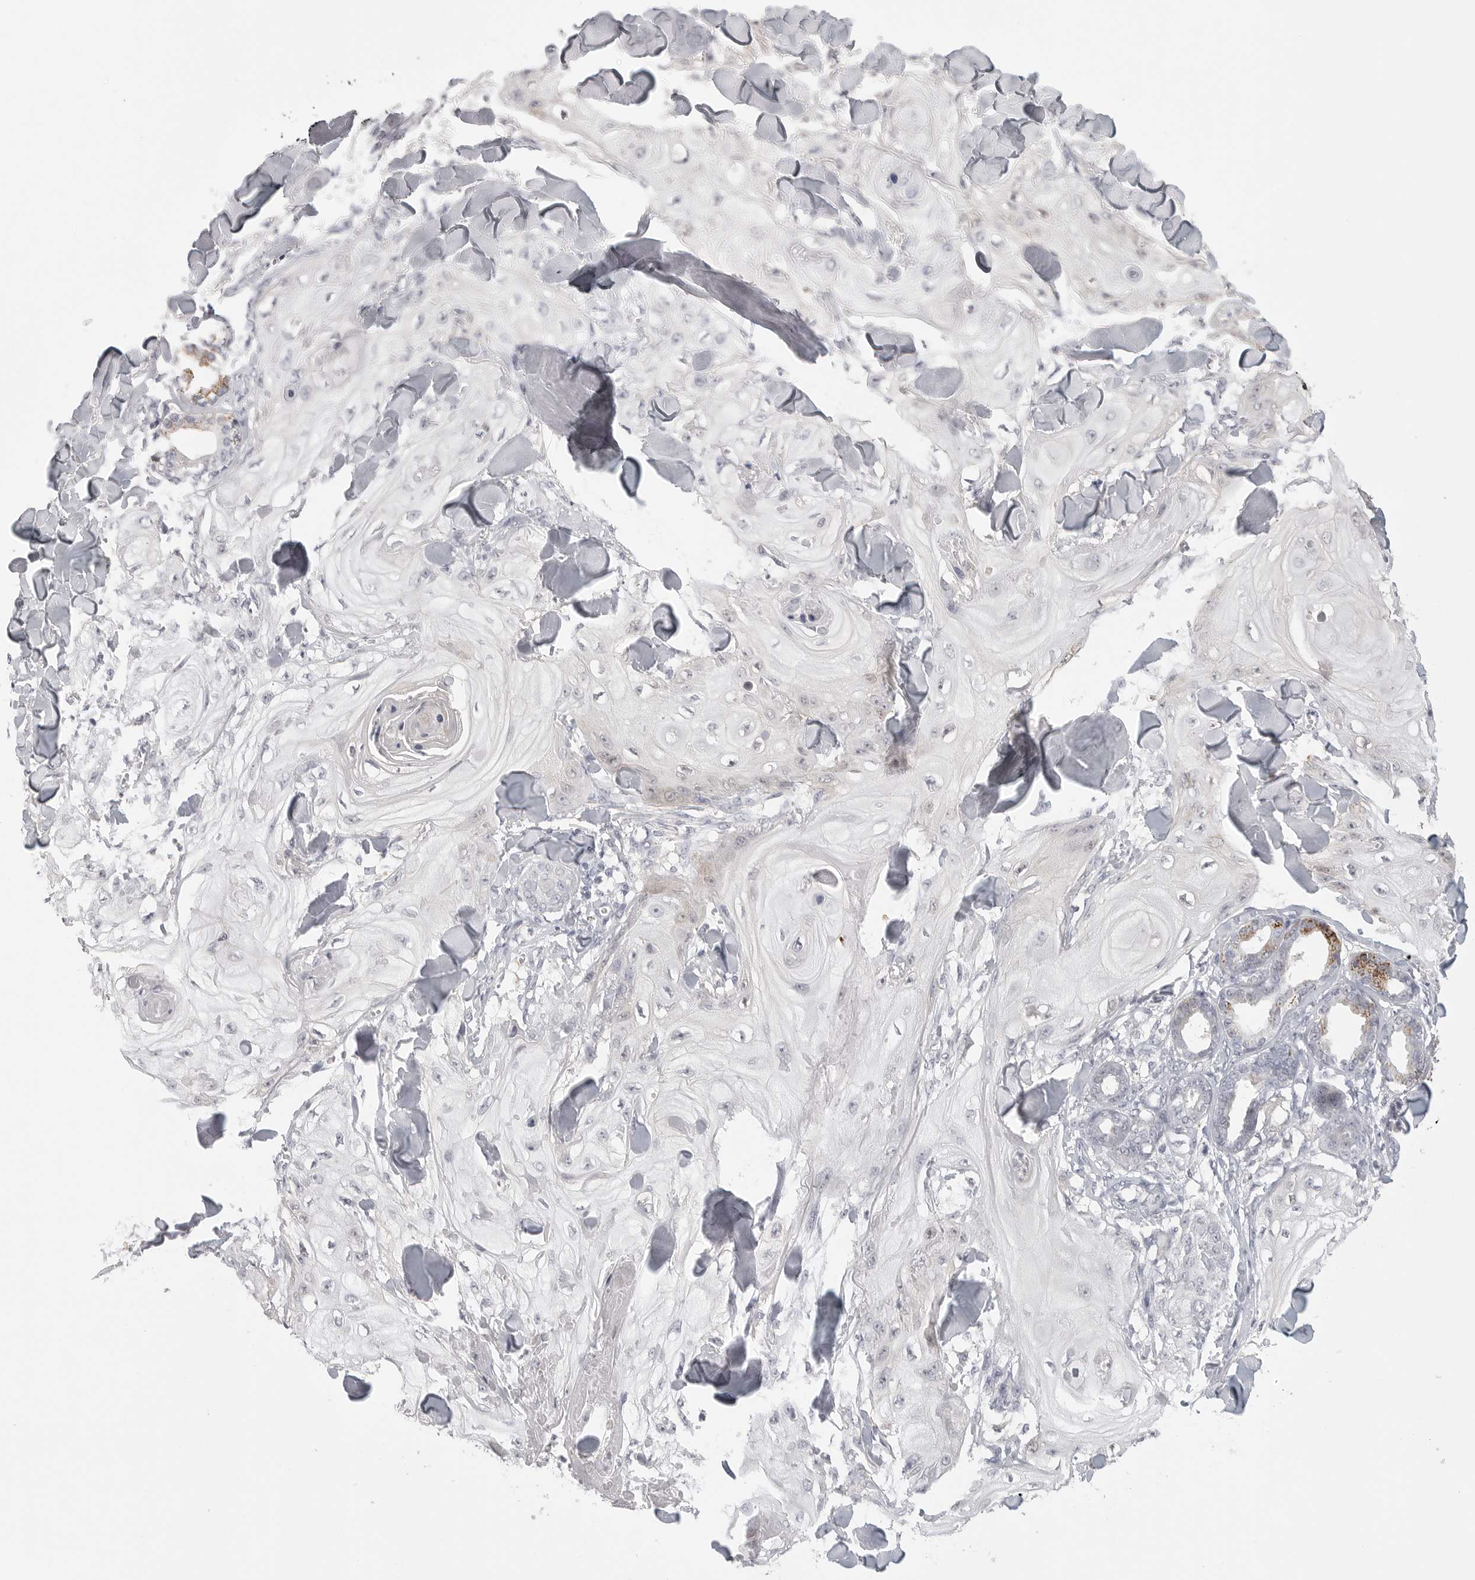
{"staining": {"intensity": "negative", "quantity": "none", "location": "none"}, "tissue": "skin cancer", "cell_type": "Tumor cells", "image_type": "cancer", "snomed": [{"axis": "morphology", "description": "Squamous cell carcinoma, NOS"}, {"axis": "topography", "description": "Skin"}], "caption": "A histopathology image of squamous cell carcinoma (skin) stained for a protein displays no brown staining in tumor cells.", "gene": "HMGCS2", "patient": {"sex": "male", "age": 74}}